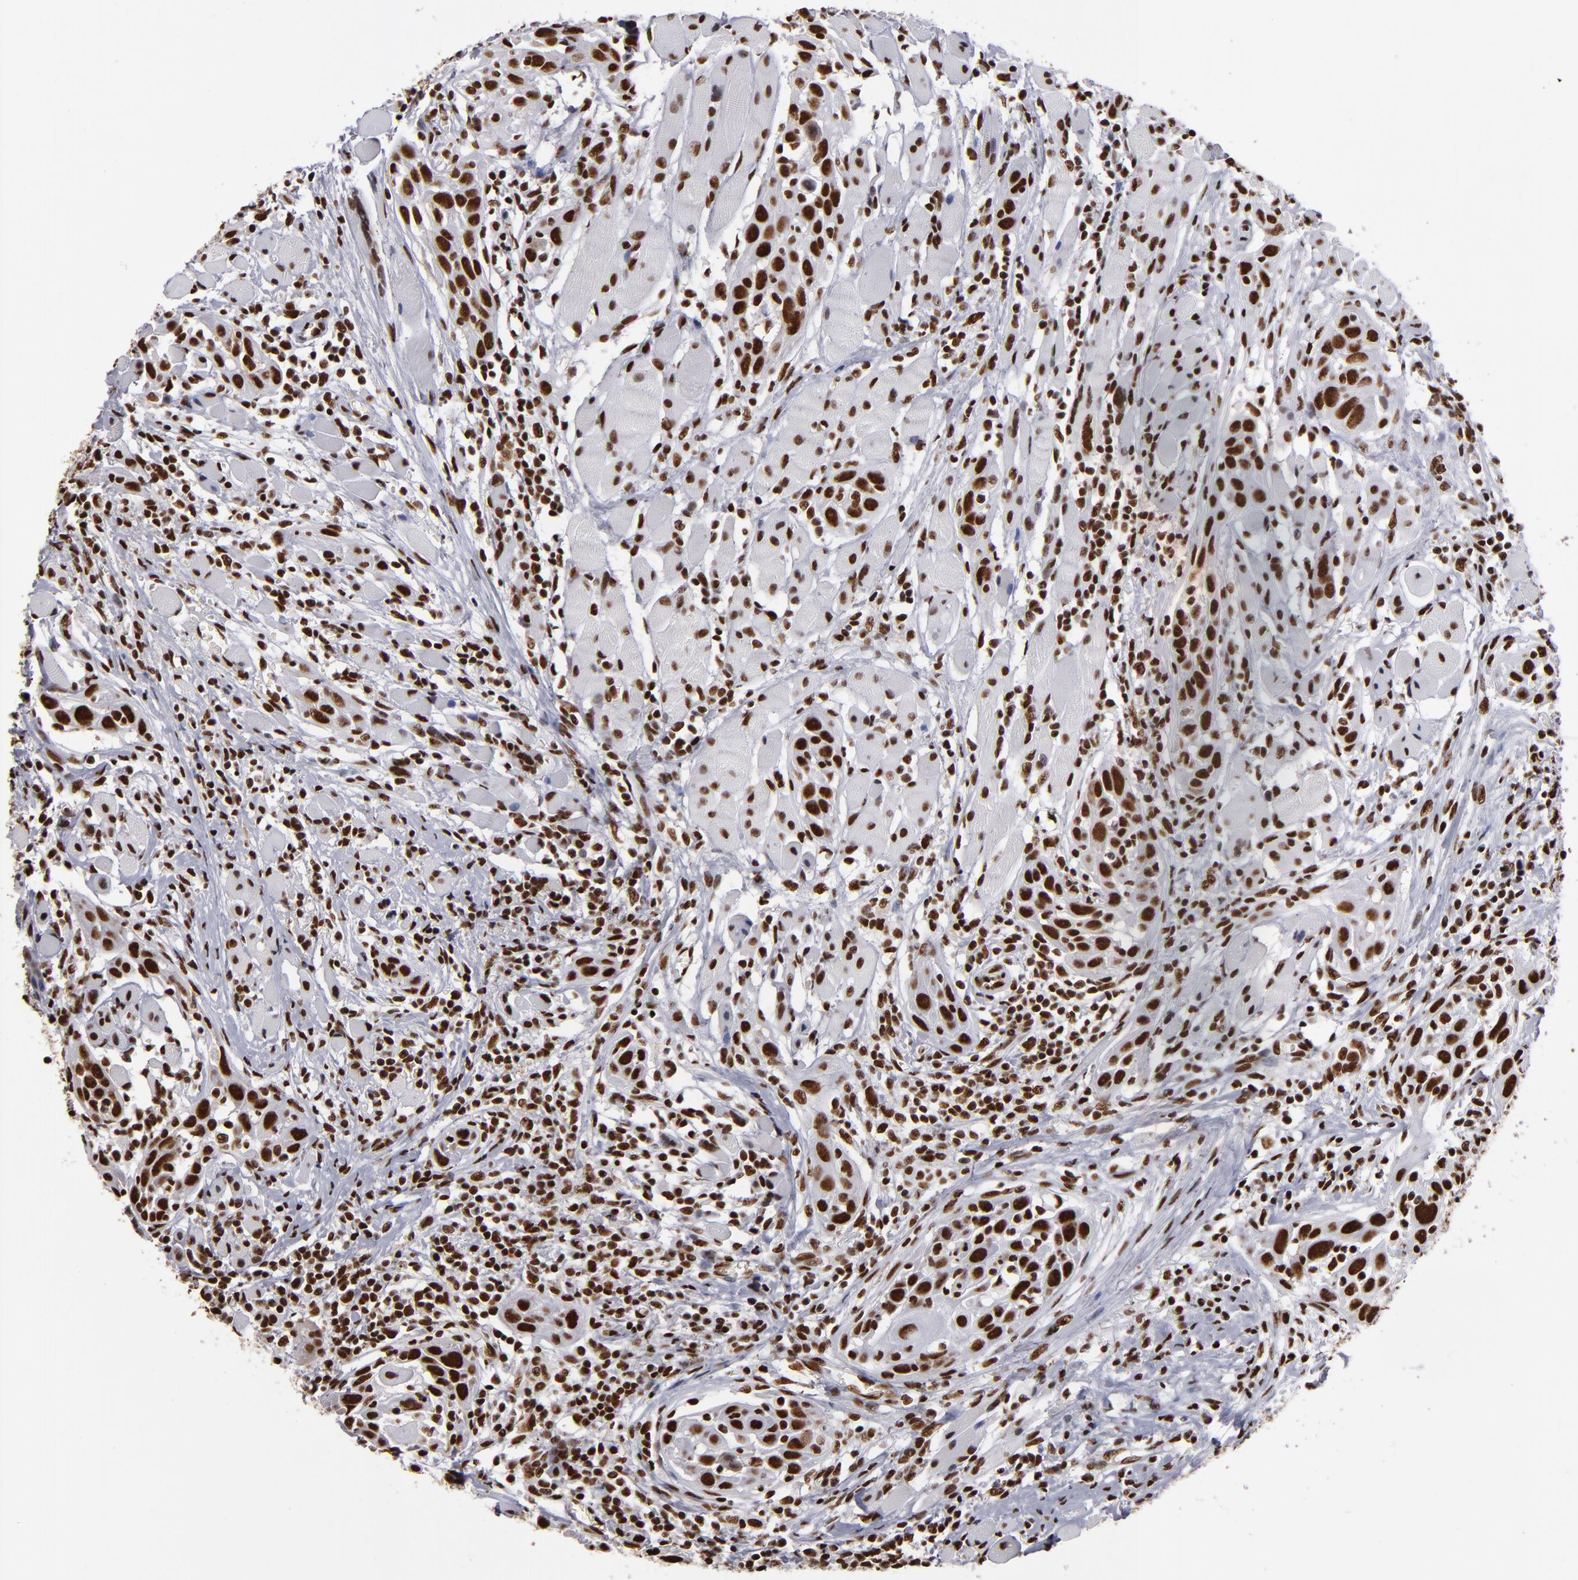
{"staining": {"intensity": "strong", "quantity": ">75%", "location": "nuclear"}, "tissue": "head and neck cancer", "cell_type": "Tumor cells", "image_type": "cancer", "snomed": [{"axis": "morphology", "description": "Squamous cell carcinoma, NOS"}, {"axis": "topography", "description": "Oral tissue"}, {"axis": "topography", "description": "Head-Neck"}], "caption": "Brown immunohistochemical staining in human head and neck squamous cell carcinoma reveals strong nuclear expression in approximately >75% of tumor cells. The staining was performed using DAB to visualize the protein expression in brown, while the nuclei were stained in blue with hematoxylin (Magnification: 20x).", "gene": "MRE11", "patient": {"sex": "female", "age": 50}}